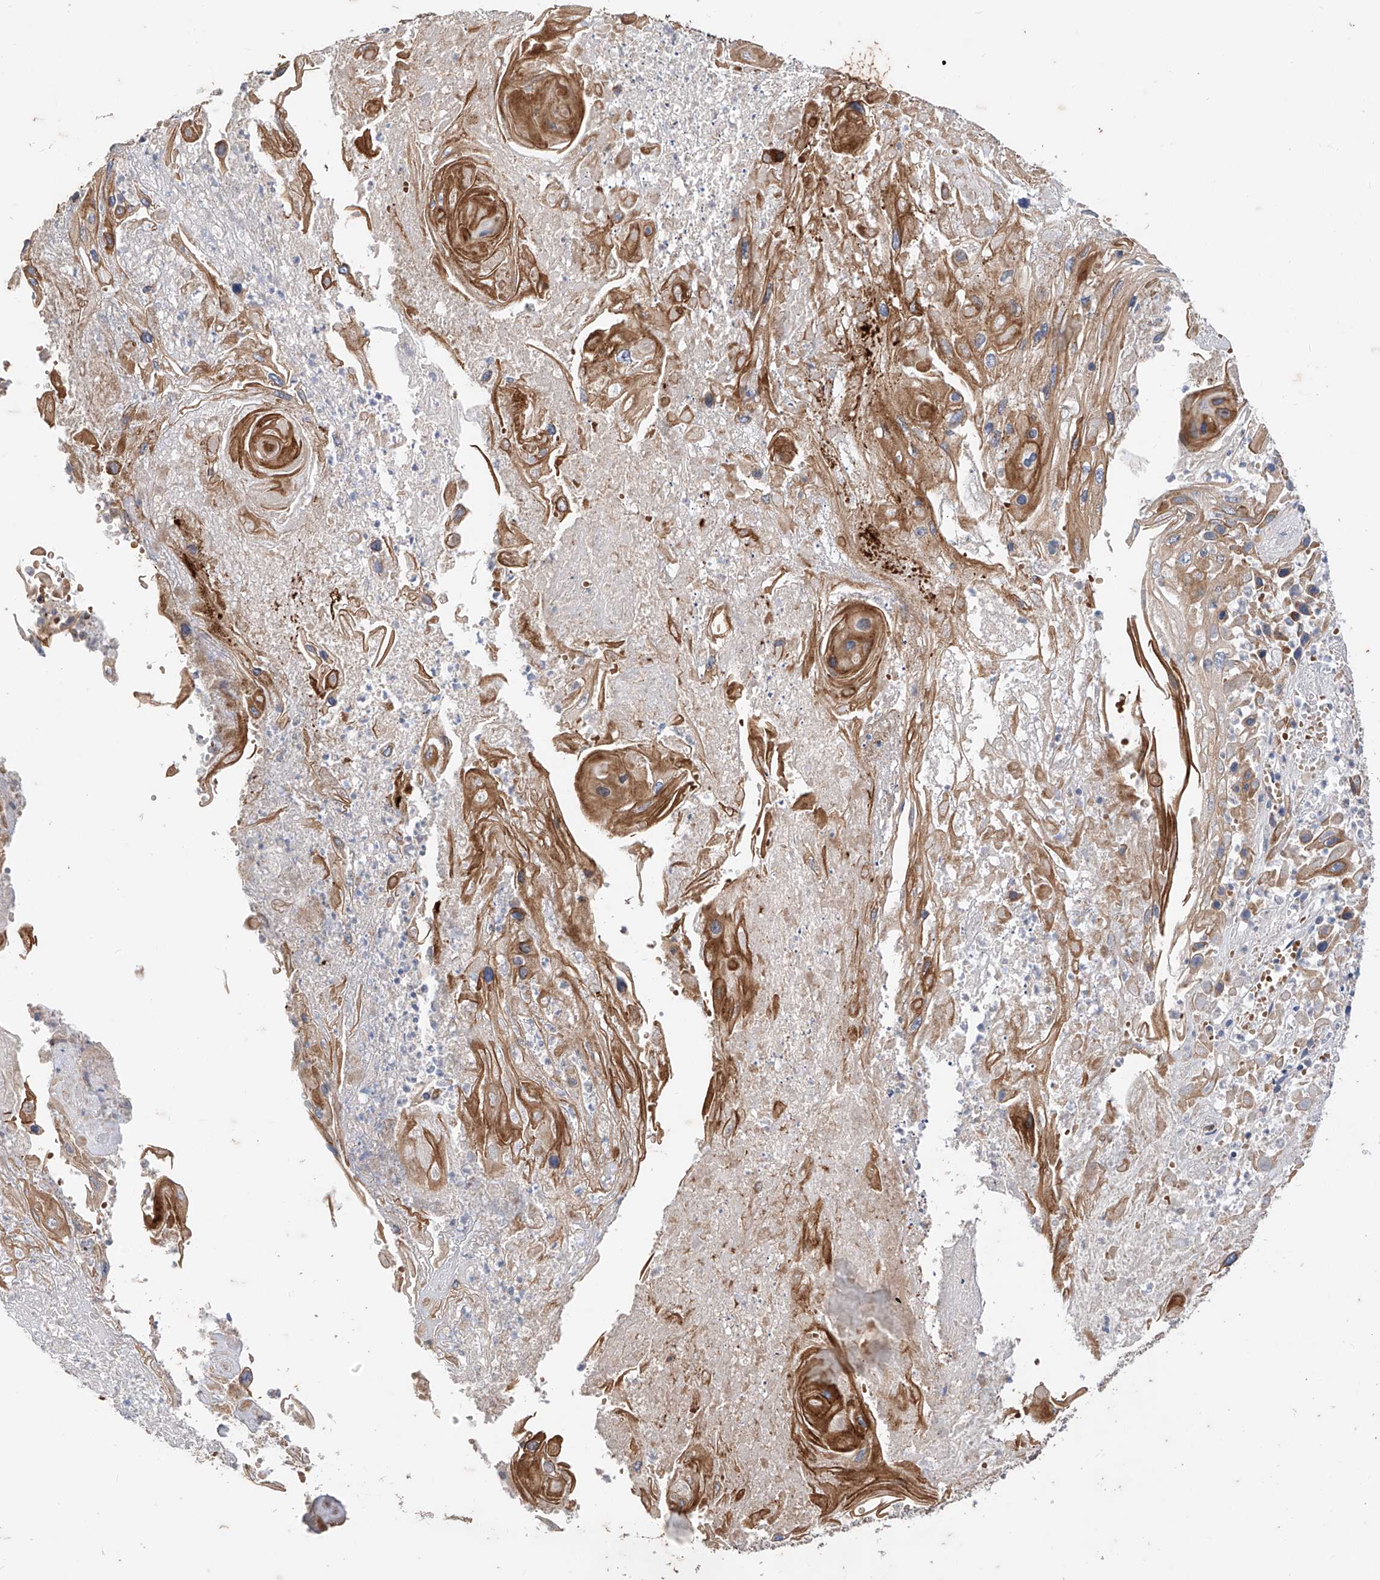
{"staining": {"intensity": "moderate", "quantity": "25%-75%", "location": "cytoplasmic/membranous"}, "tissue": "skin cancer", "cell_type": "Tumor cells", "image_type": "cancer", "snomed": [{"axis": "morphology", "description": "Squamous cell carcinoma, NOS"}, {"axis": "topography", "description": "Skin"}], "caption": "High-power microscopy captured an immunohistochemistry (IHC) histopathology image of squamous cell carcinoma (skin), revealing moderate cytoplasmic/membranous staining in about 25%-75% of tumor cells.", "gene": "MTUS2", "patient": {"sex": "male", "age": 55}}